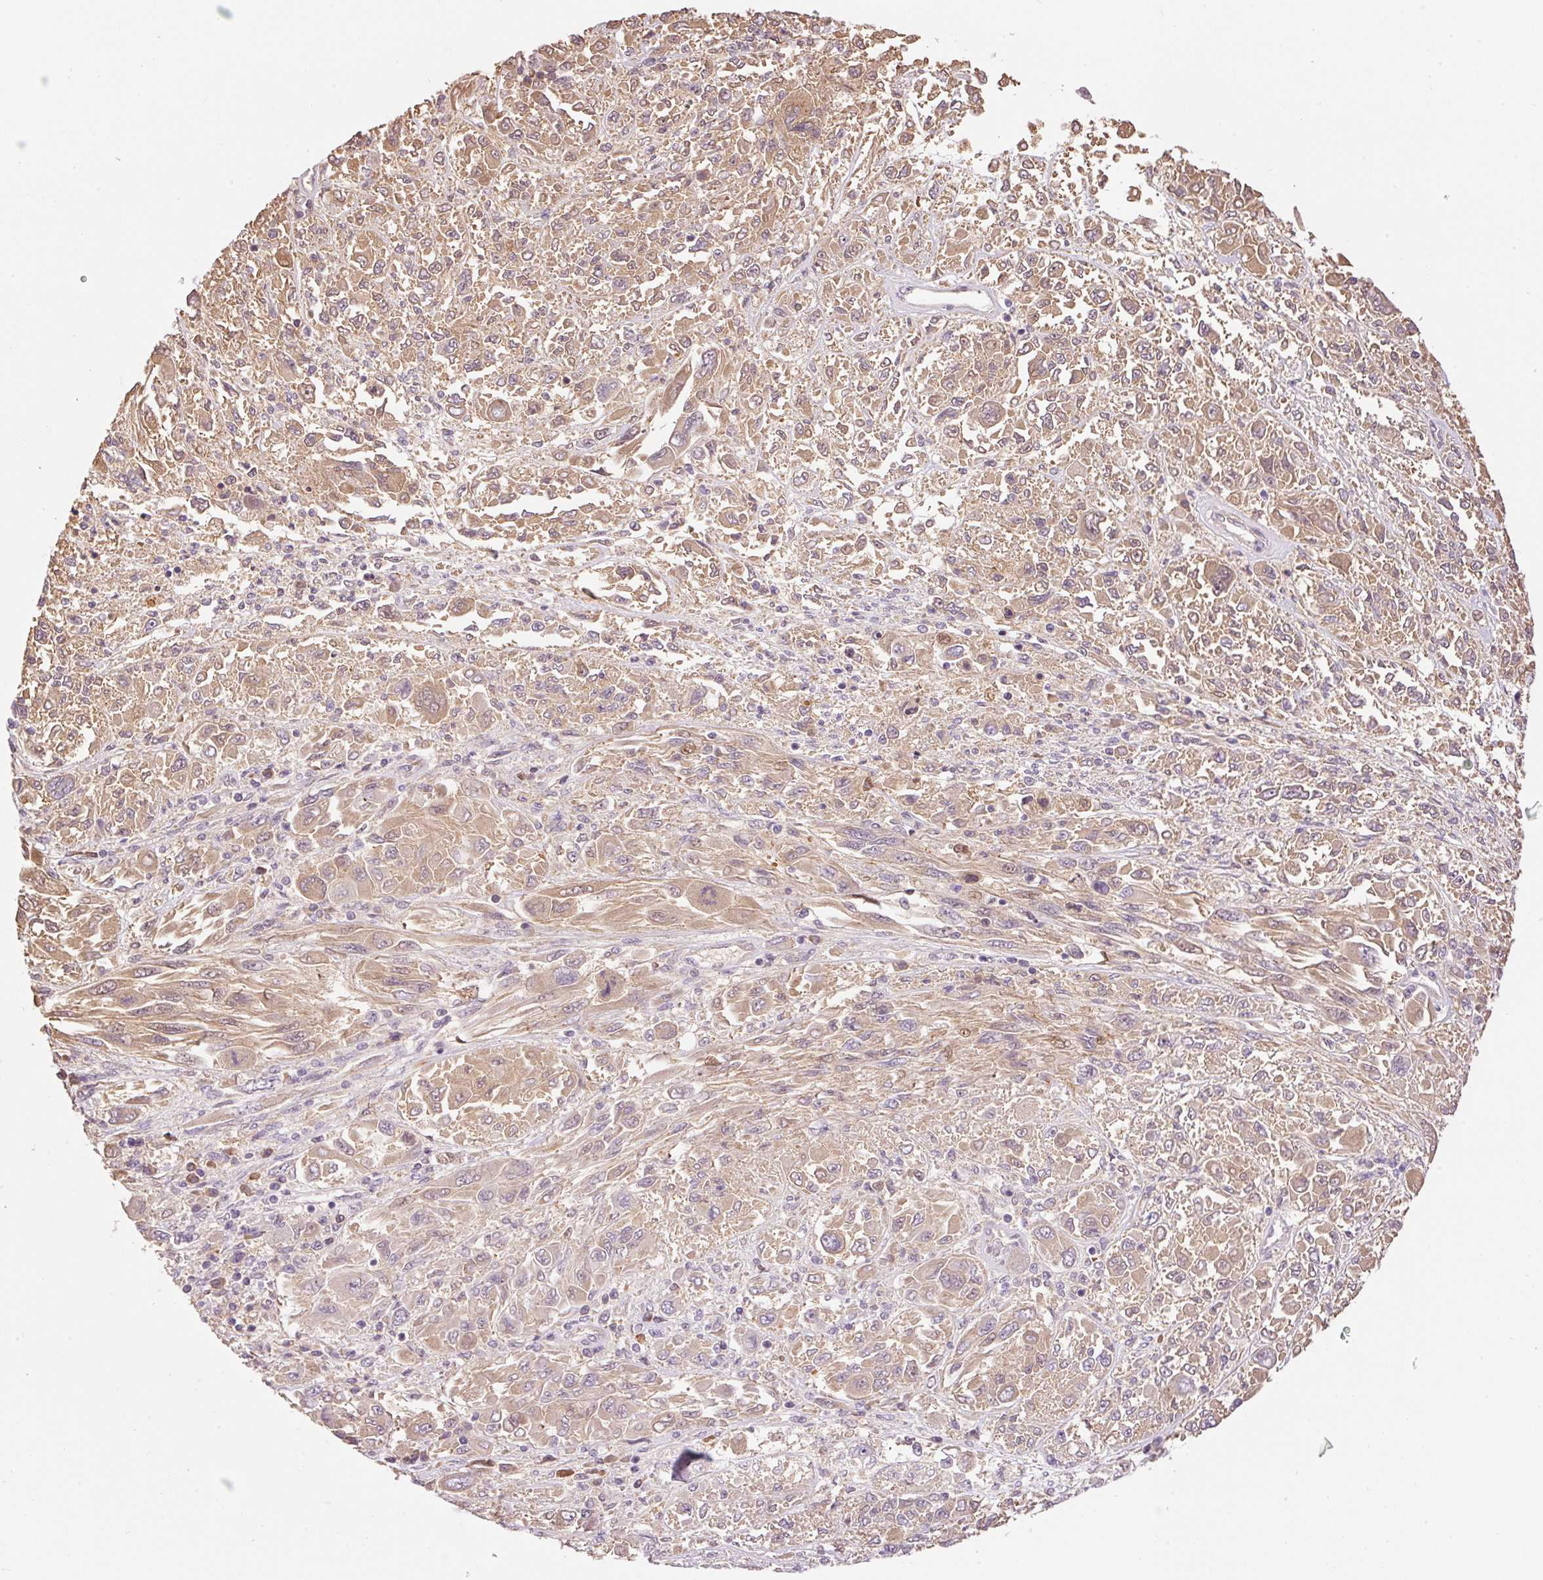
{"staining": {"intensity": "moderate", "quantity": ">75%", "location": "cytoplasmic/membranous"}, "tissue": "melanoma", "cell_type": "Tumor cells", "image_type": "cancer", "snomed": [{"axis": "morphology", "description": "Malignant melanoma, NOS"}, {"axis": "topography", "description": "Skin"}], "caption": "Immunohistochemical staining of human melanoma displays medium levels of moderate cytoplasmic/membranous protein staining in approximately >75% of tumor cells.", "gene": "CMTM8", "patient": {"sex": "female", "age": 91}}